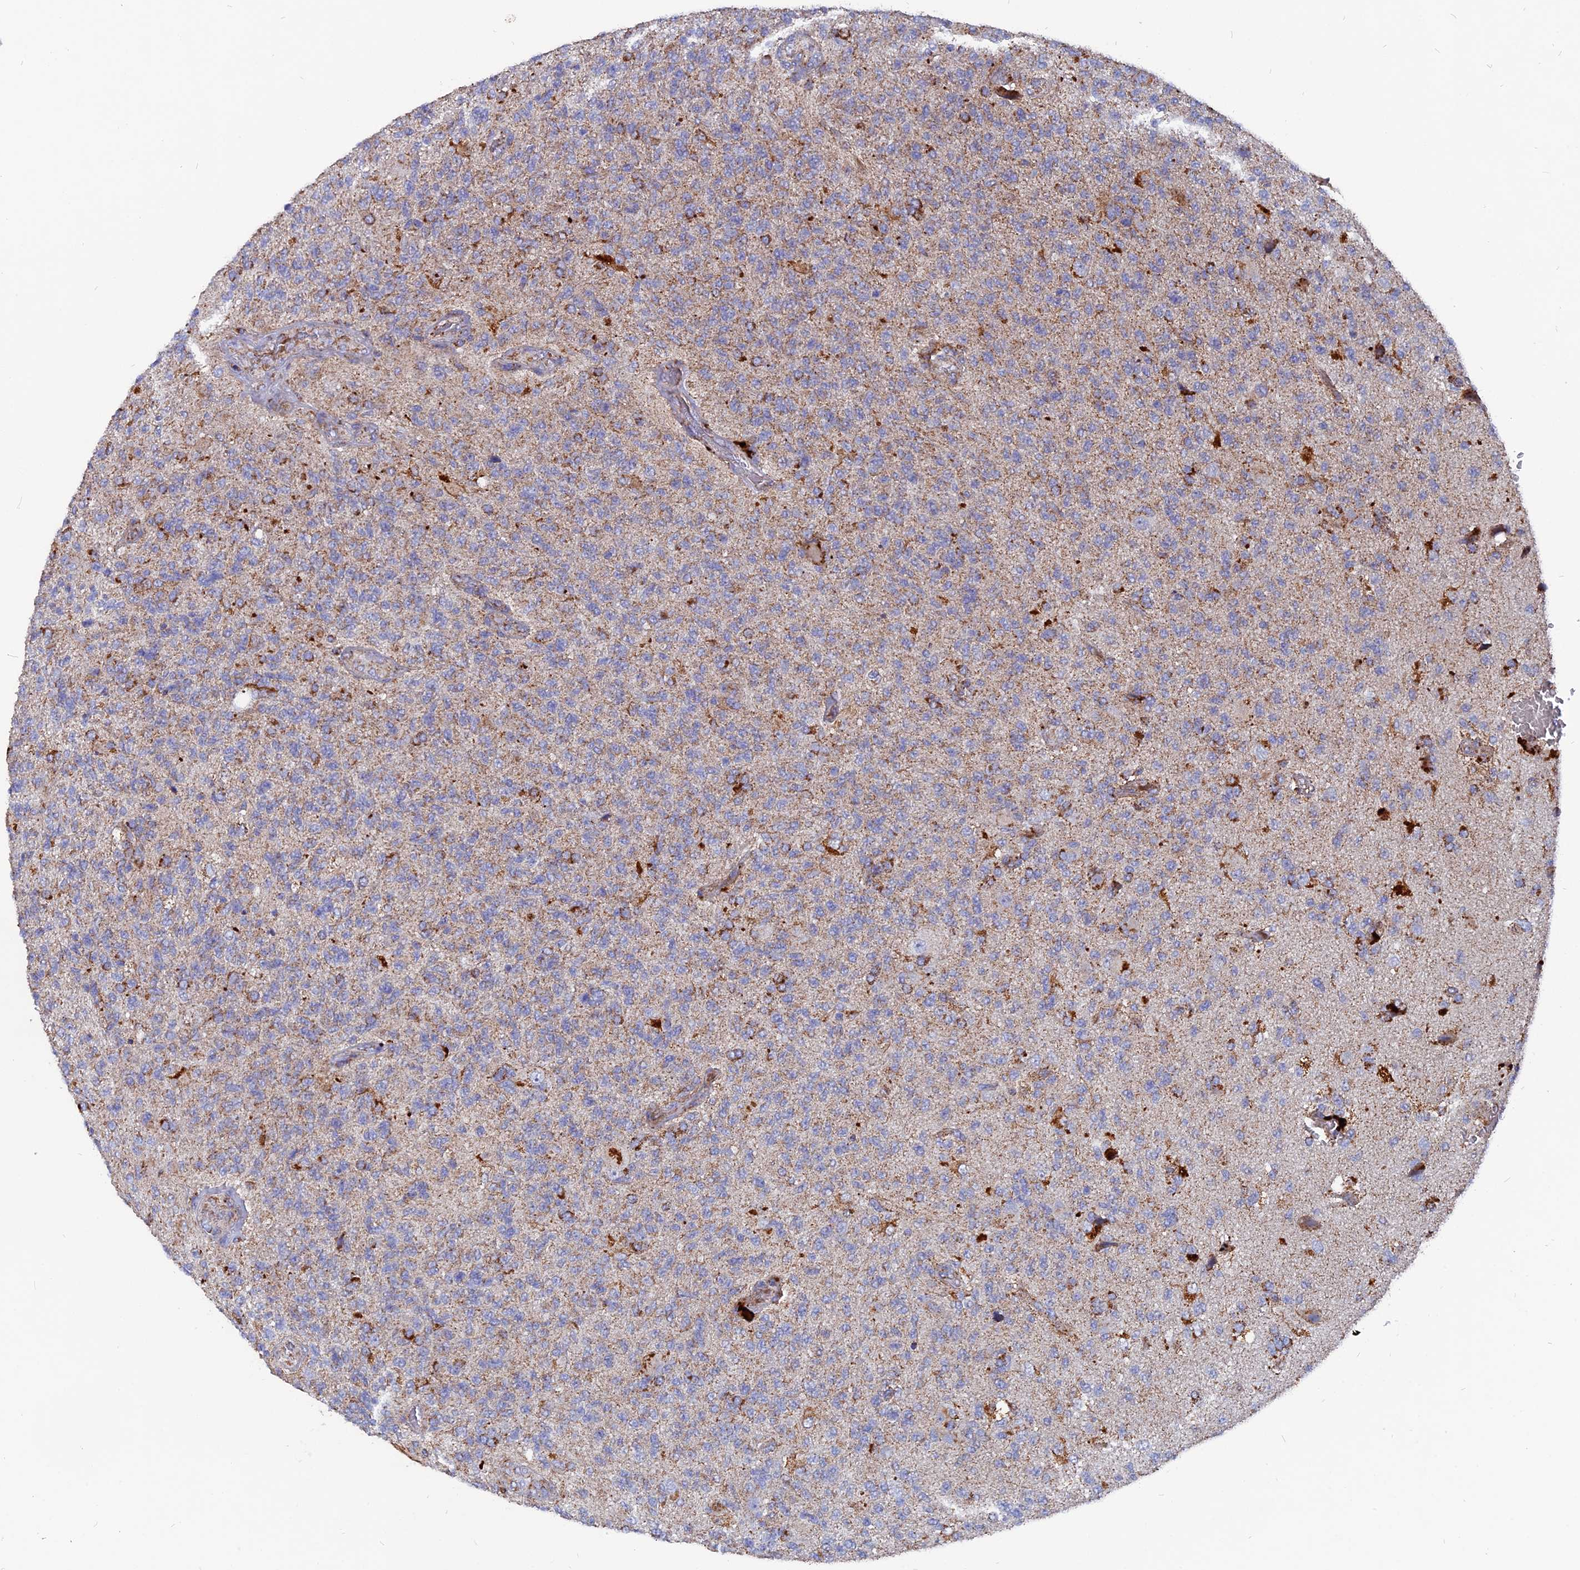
{"staining": {"intensity": "moderate", "quantity": "<25%", "location": "cytoplasmic/membranous"}, "tissue": "glioma", "cell_type": "Tumor cells", "image_type": "cancer", "snomed": [{"axis": "morphology", "description": "Glioma, malignant, High grade"}, {"axis": "topography", "description": "Brain"}], "caption": "Immunohistochemical staining of human malignant glioma (high-grade) reveals low levels of moderate cytoplasmic/membranous protein expression in about <25% of tumor cells.", "gene": "TGFA", "patient": {"sex": "male", "age": 56}}